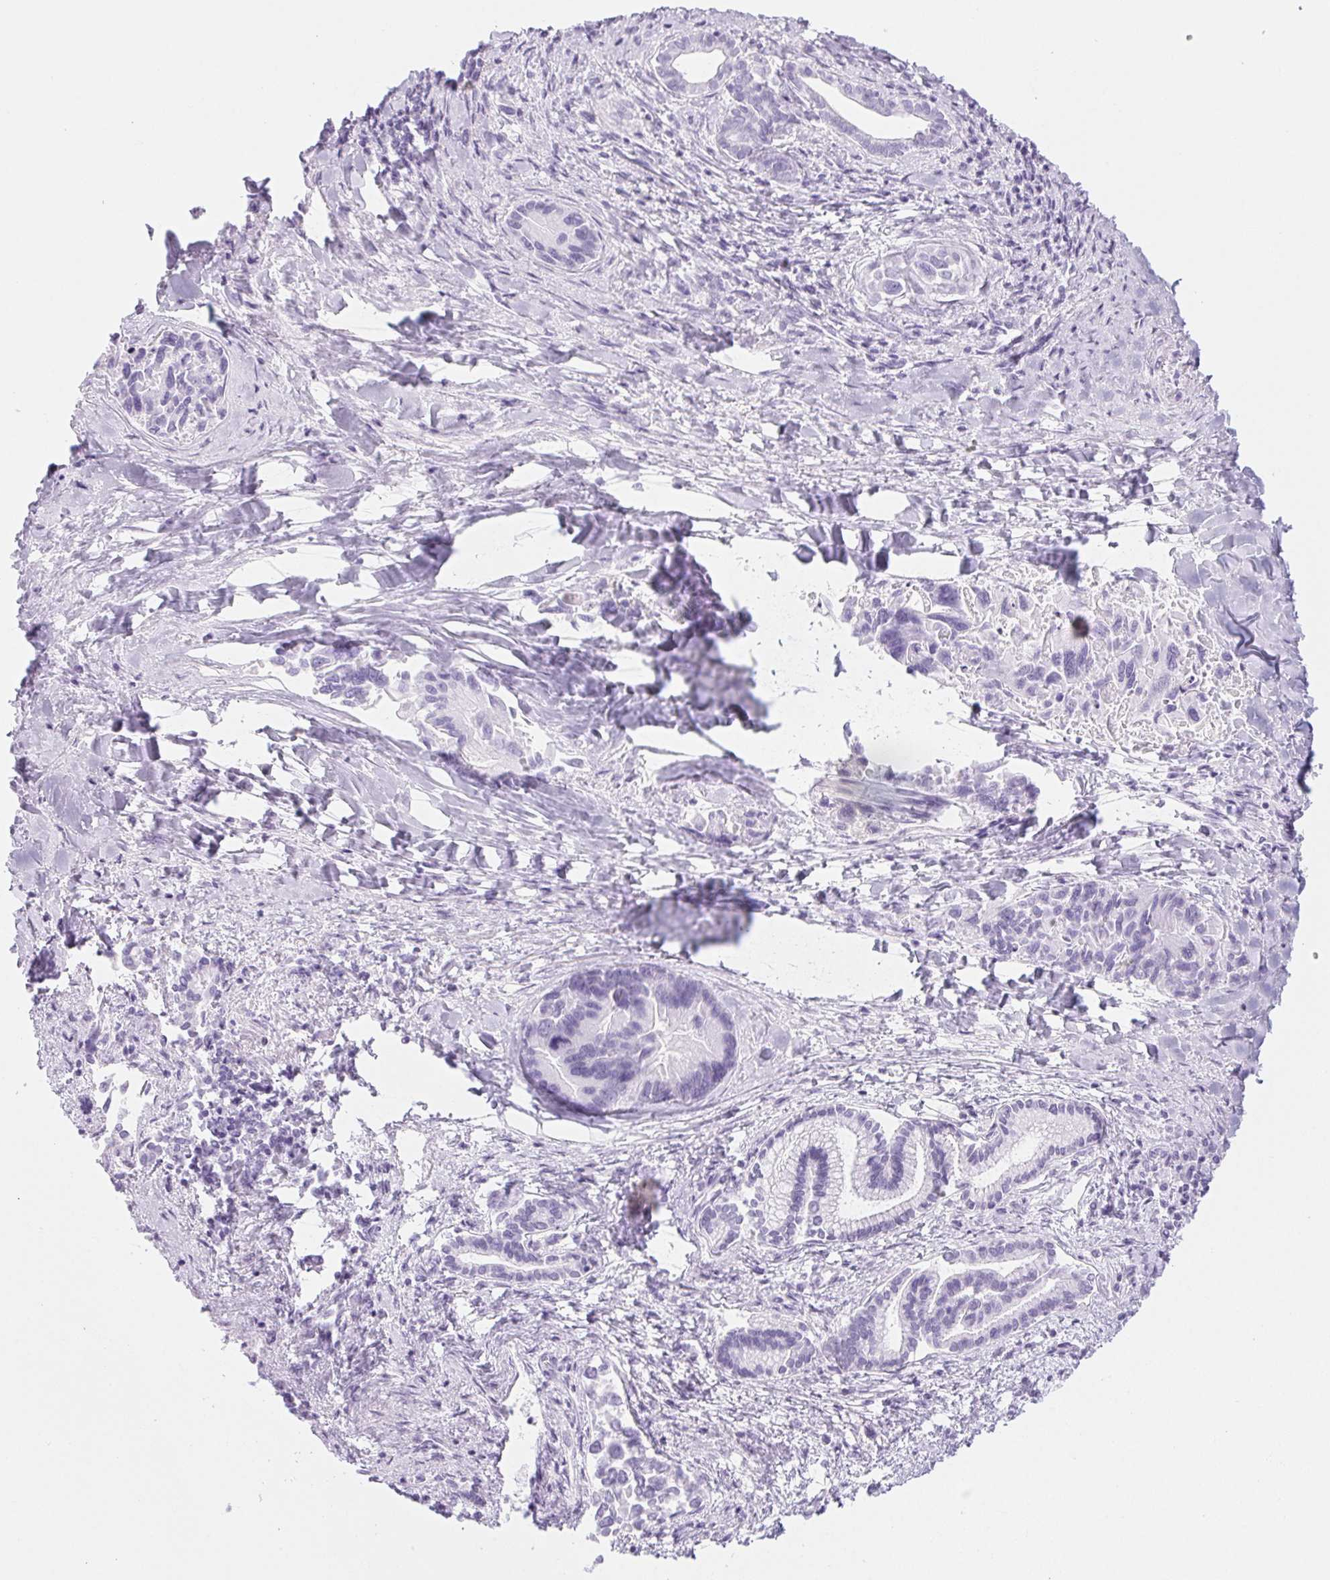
{"staining": {"intensity": "negative", "quantity": "none", "location": "none"}, "tissue": "liver cancer", "cell_type": "Tumor cells", "image_type": "cancer", "snomed": [{"axis": "morphology", "description": "Cholangiocarcinoma"}, {"axis": "topography", "description": "Liver"}], "caption": "Immunohistochemistry (IHC) micrograph of liver cholangiocarcinoma stained for a protein (brown), which shows no expression in tumor cells. The staining was performed using DAB to visualize the protein expression in brown, while the nuclei were stained in blue with hematoxylin (Magnification: 20x).", "gene": "PI3", "patient": {"sex": "male", "age": 66}}